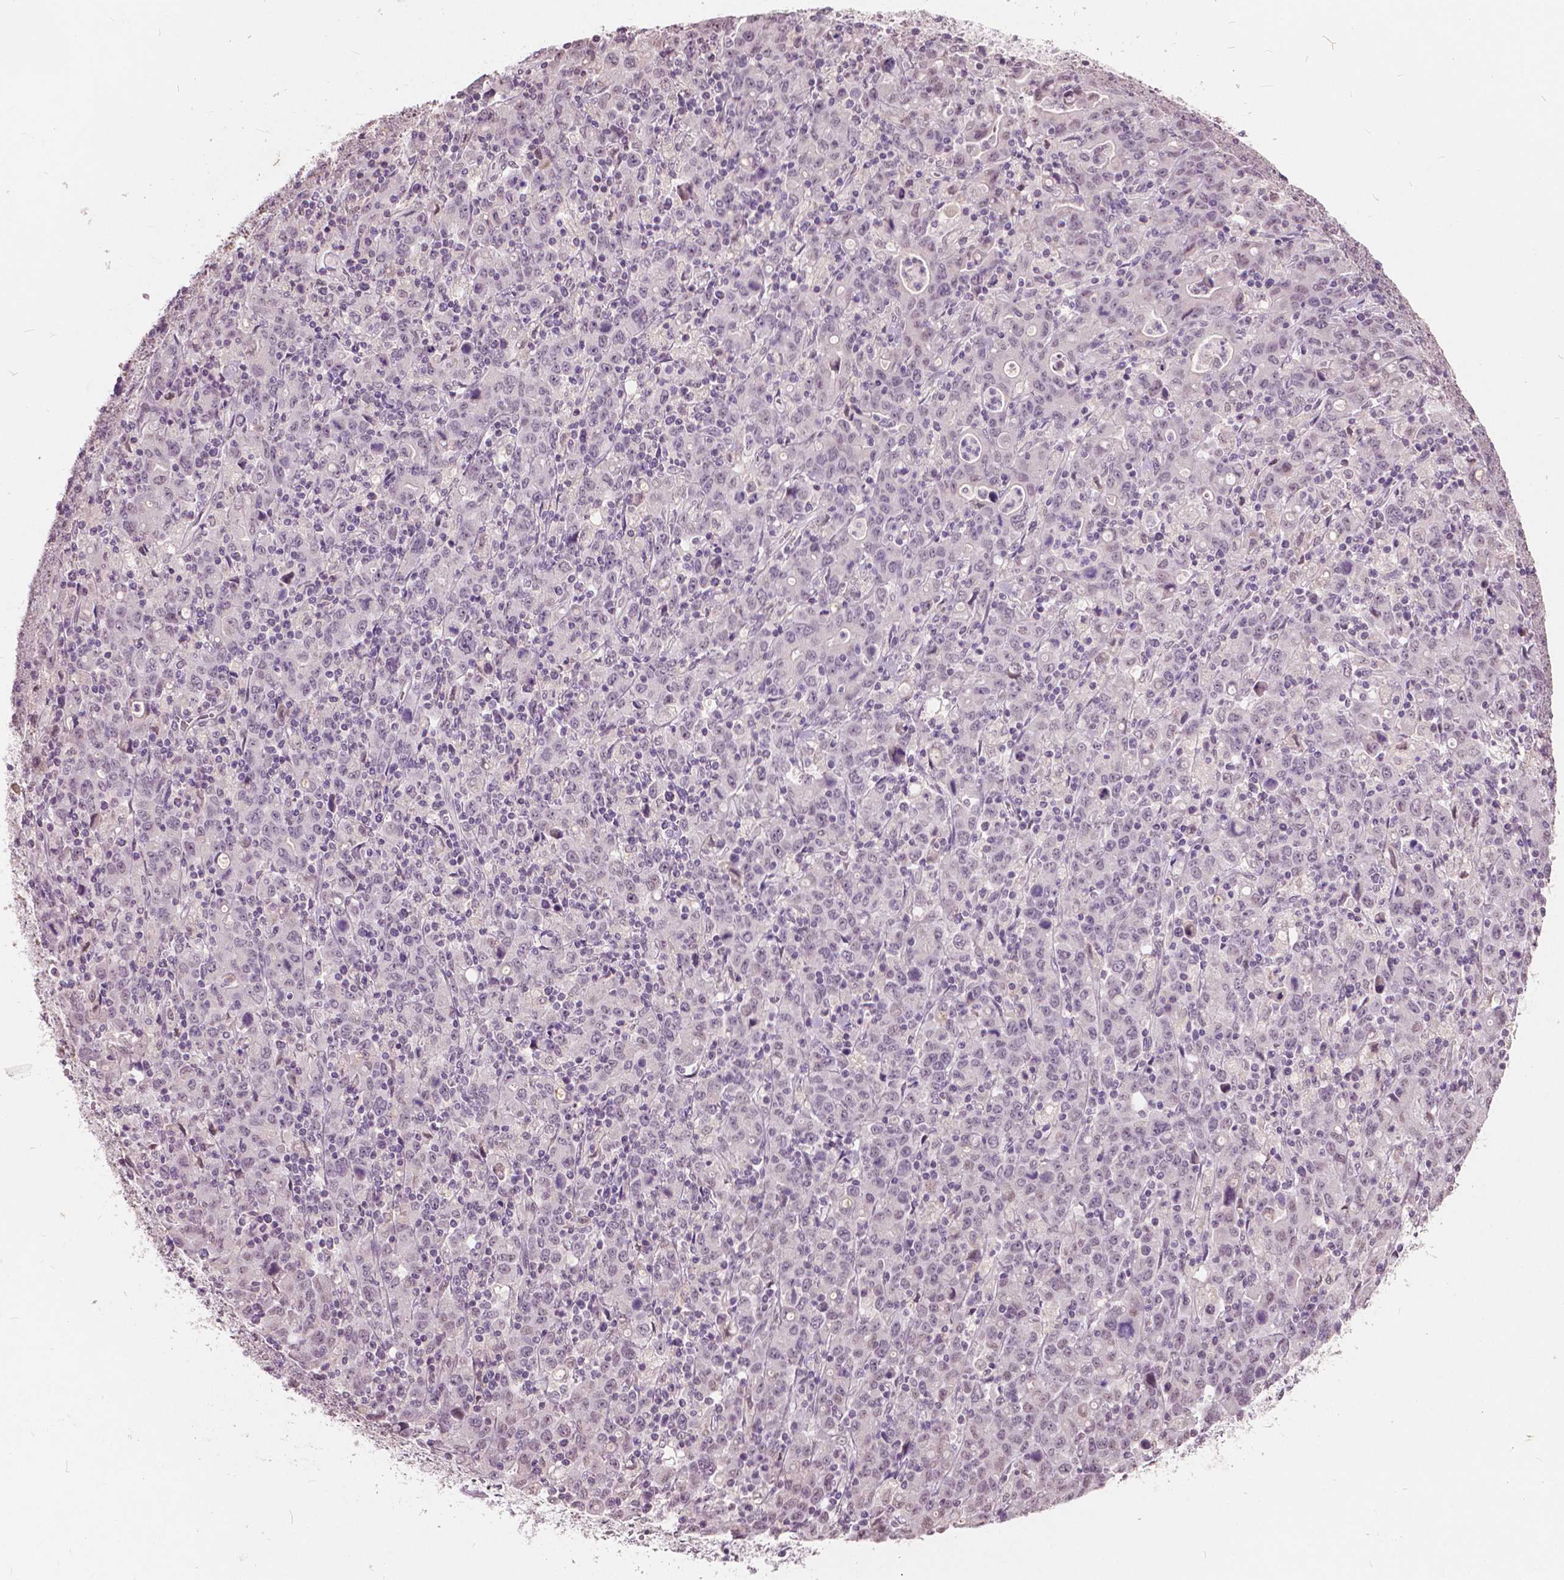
{"staining": {"intensity": "negative", "quantity": "none", "location": "none"}, "tissue": "stomach cancer", "cell_type": "Tumor cells", "image_type": "cancer", "snomed": [{"axis": "morphology", "description": "Adenocarcinoma, NOS"}, {"axis": "topography", "description": "Stomach, upper"}], "caption": "Stomach cancer was stained to show a protein in brown. There is no significant expression in tumor cells. (Brightfield microscopy of DAB (3,3'-diaminobenzidine) immunohistochemistry (IHC) at high magnification).", "gene": "HOXA10", "patient": {"sex": "male", "age": 69}}